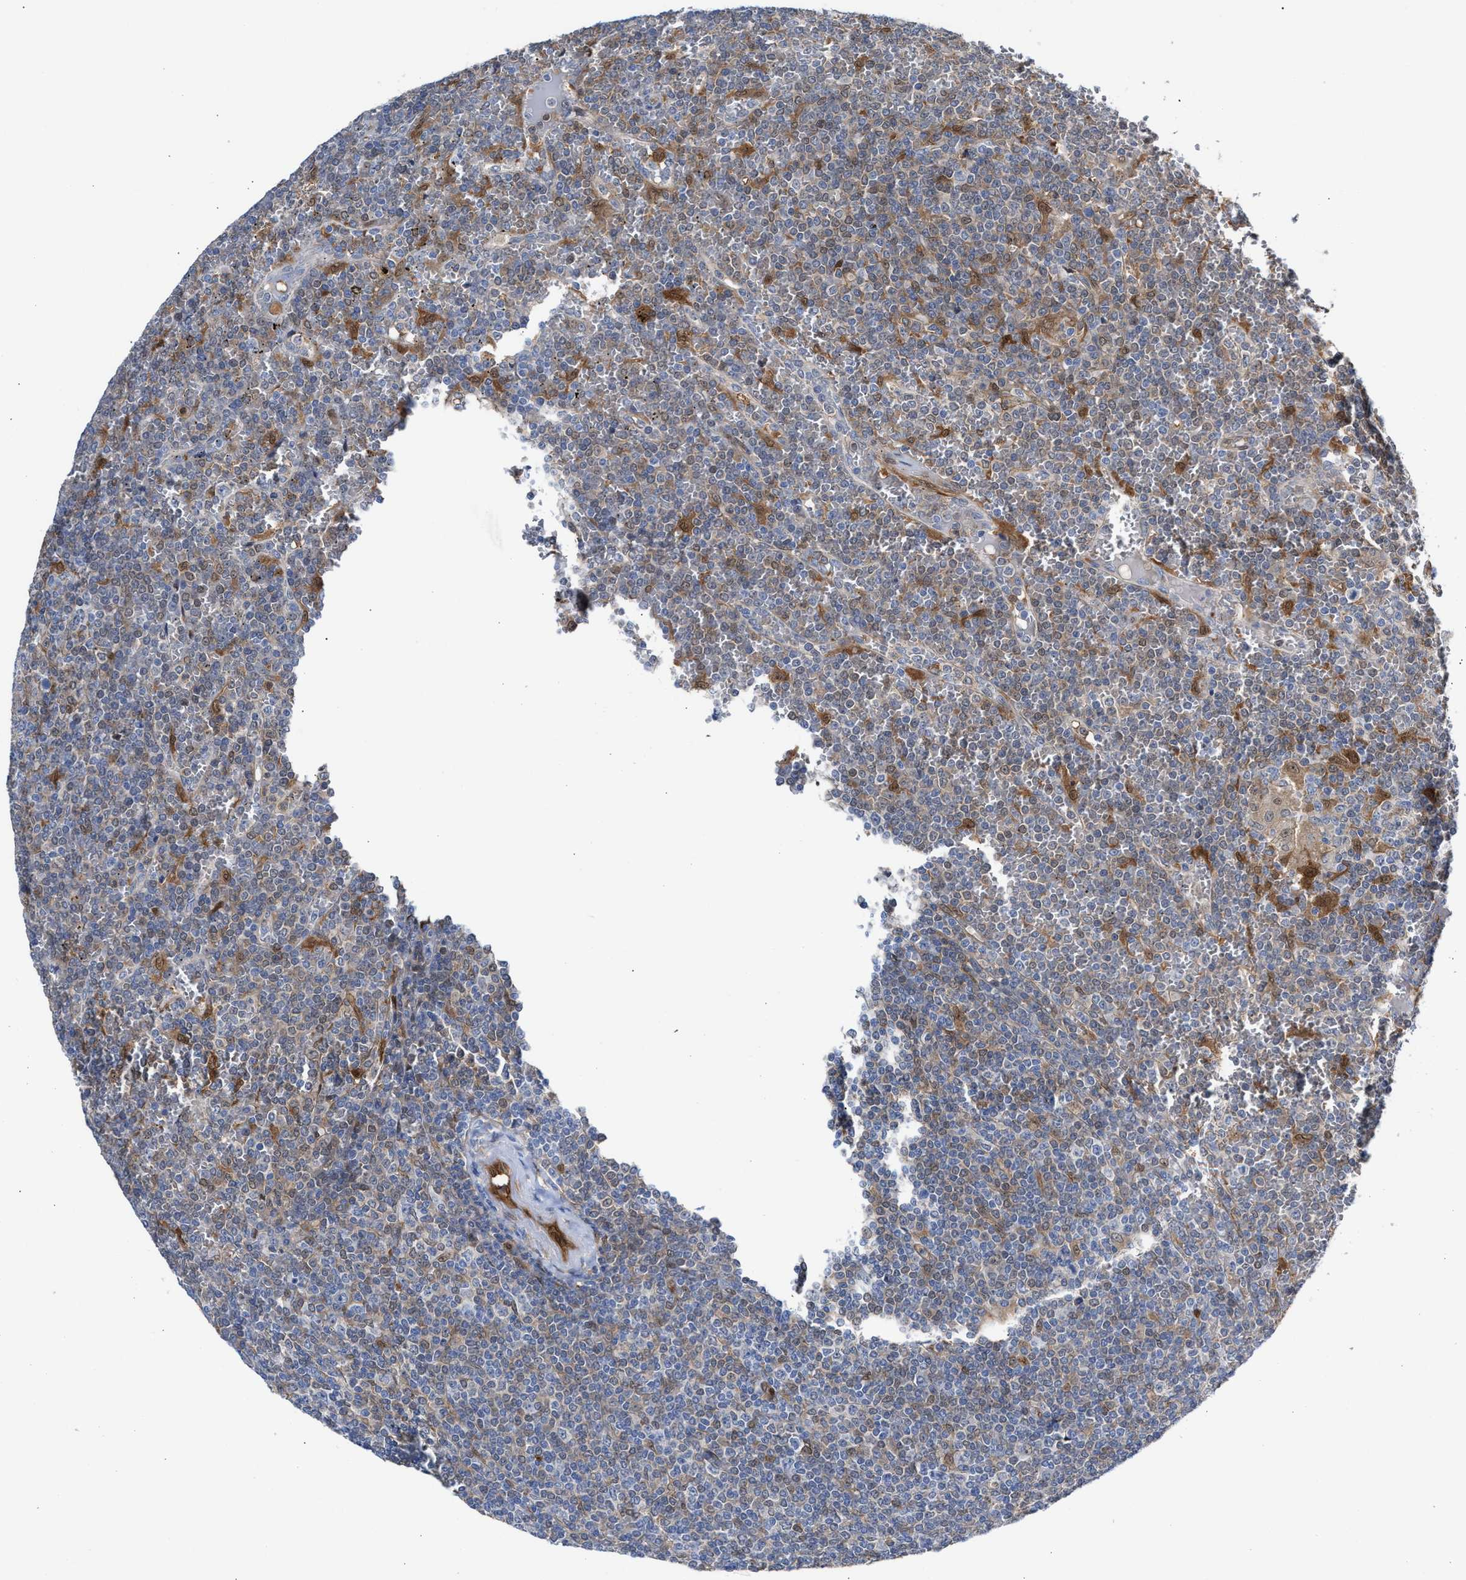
{"staining": {"intensity": "weak", "quantity": "<25%", "location": "nuclear"}, "tissue": "lymphoma", "cell_type": "Tumor cells", "image_type": "cancer", "snomed": [{"axis": "morphology", "description": "Malignant lymphoma, non-Hodgkin's type, Low grade"}, {"axis": "topography", "description": "Spleen"}], "caption": "Tumor cells show no significant expression in lymphoma.", "gene": "TP53I3", "patient": {"sex": "female", "age": 19}}